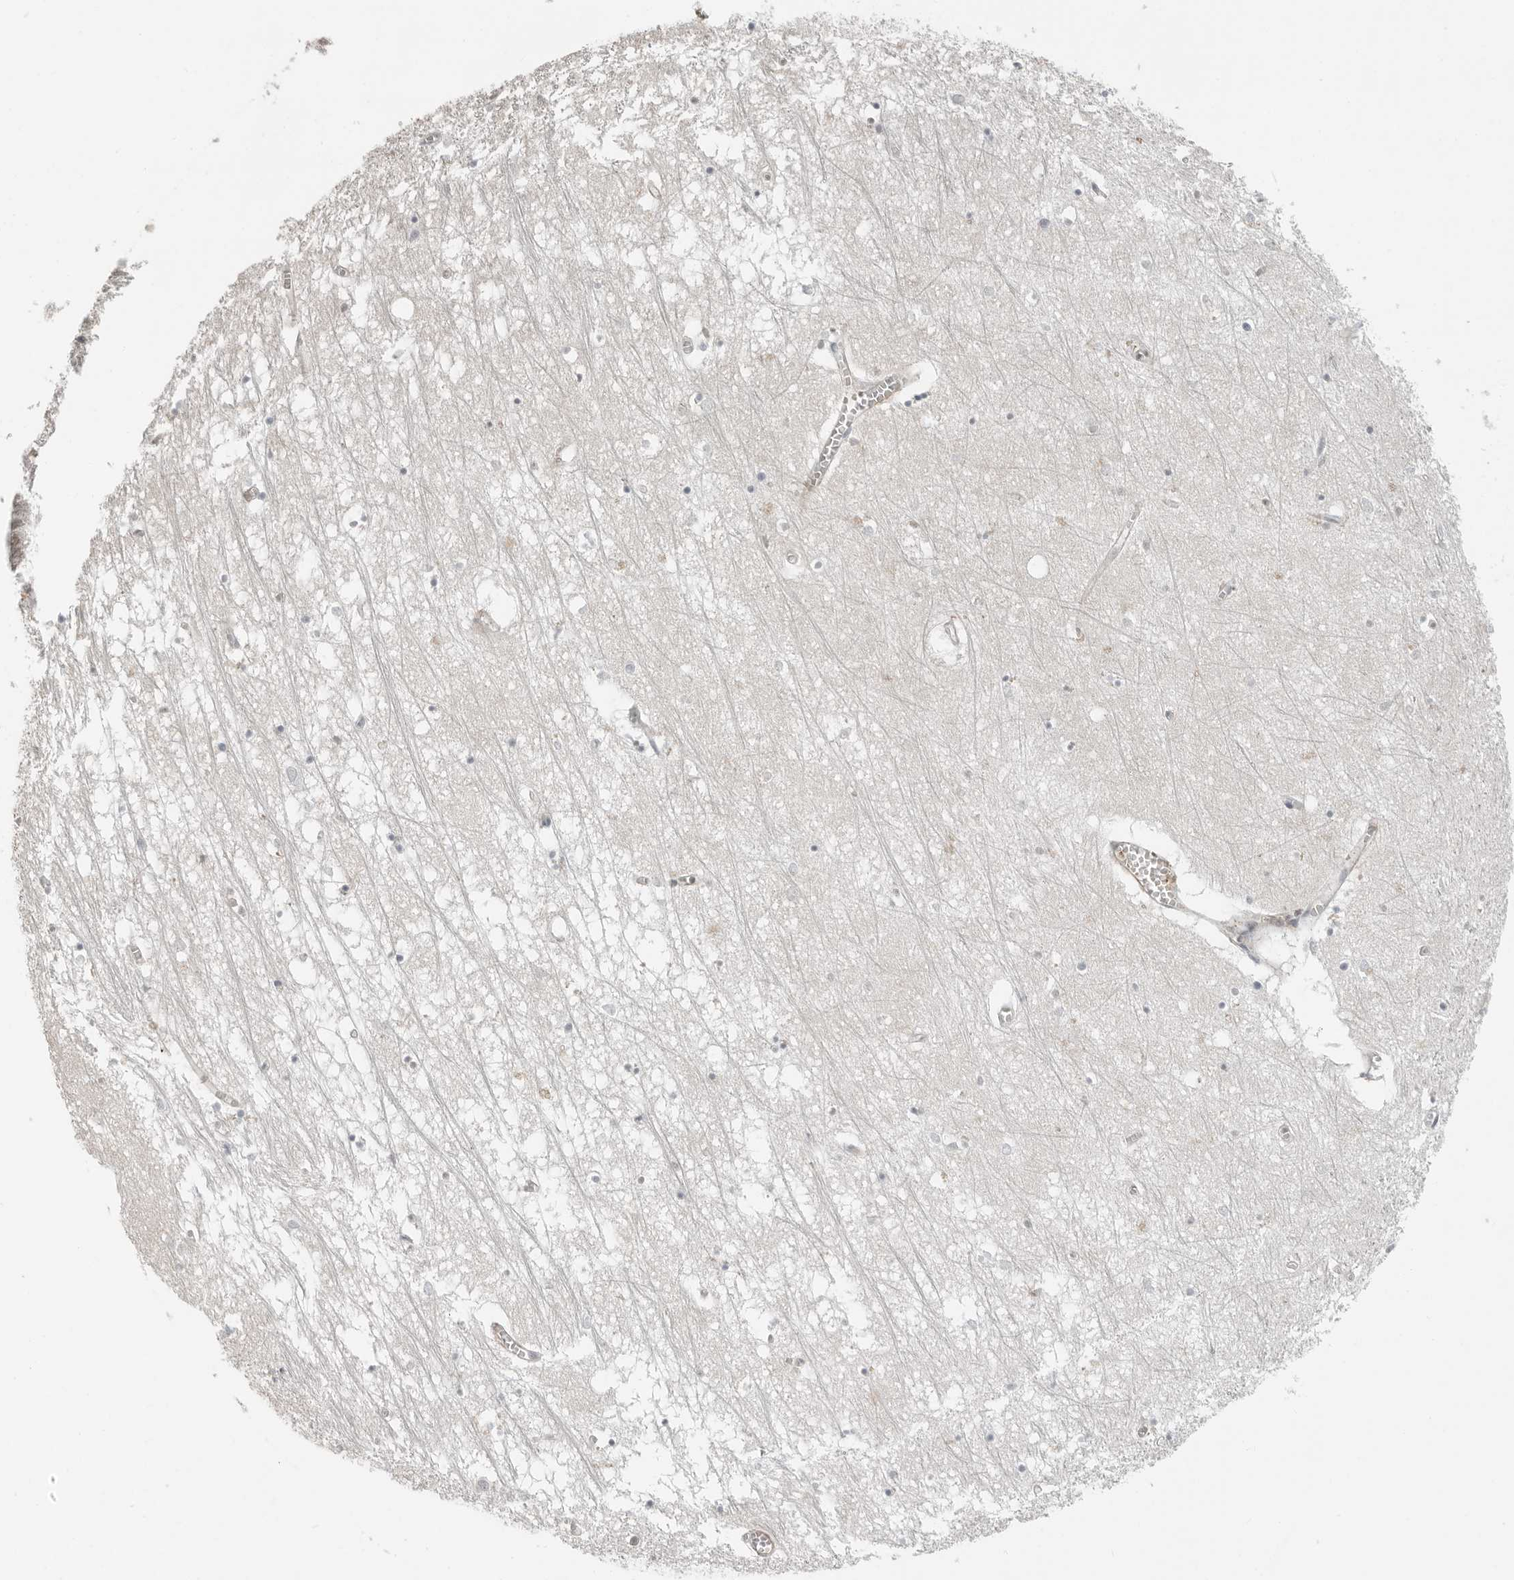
{"staining": {"intensity": "negative", "quantity": "none", "location": "none"}, "tissue": "hippocampus", "cell_type": "Glial cells", "image_type": "normal", "snomed": [{"axis": "morphology", "description": "Normal tissue, NOS"}, {"axis": "topography", "description": "Hippocampus"}], "caption": "High magnification brightfield microscopy of normal hippocampus stained with DAB (3,3'-diaminobenzidine) (brown) and counterstained with hematoxylin (blue): glial cells show no significant expression. The staining is performed using DAB brown chromogen with nuclei counter-stained in using hematoxylin.", "gene": "LEFTY2", "patient": {"sex": "male", "age": 70}}